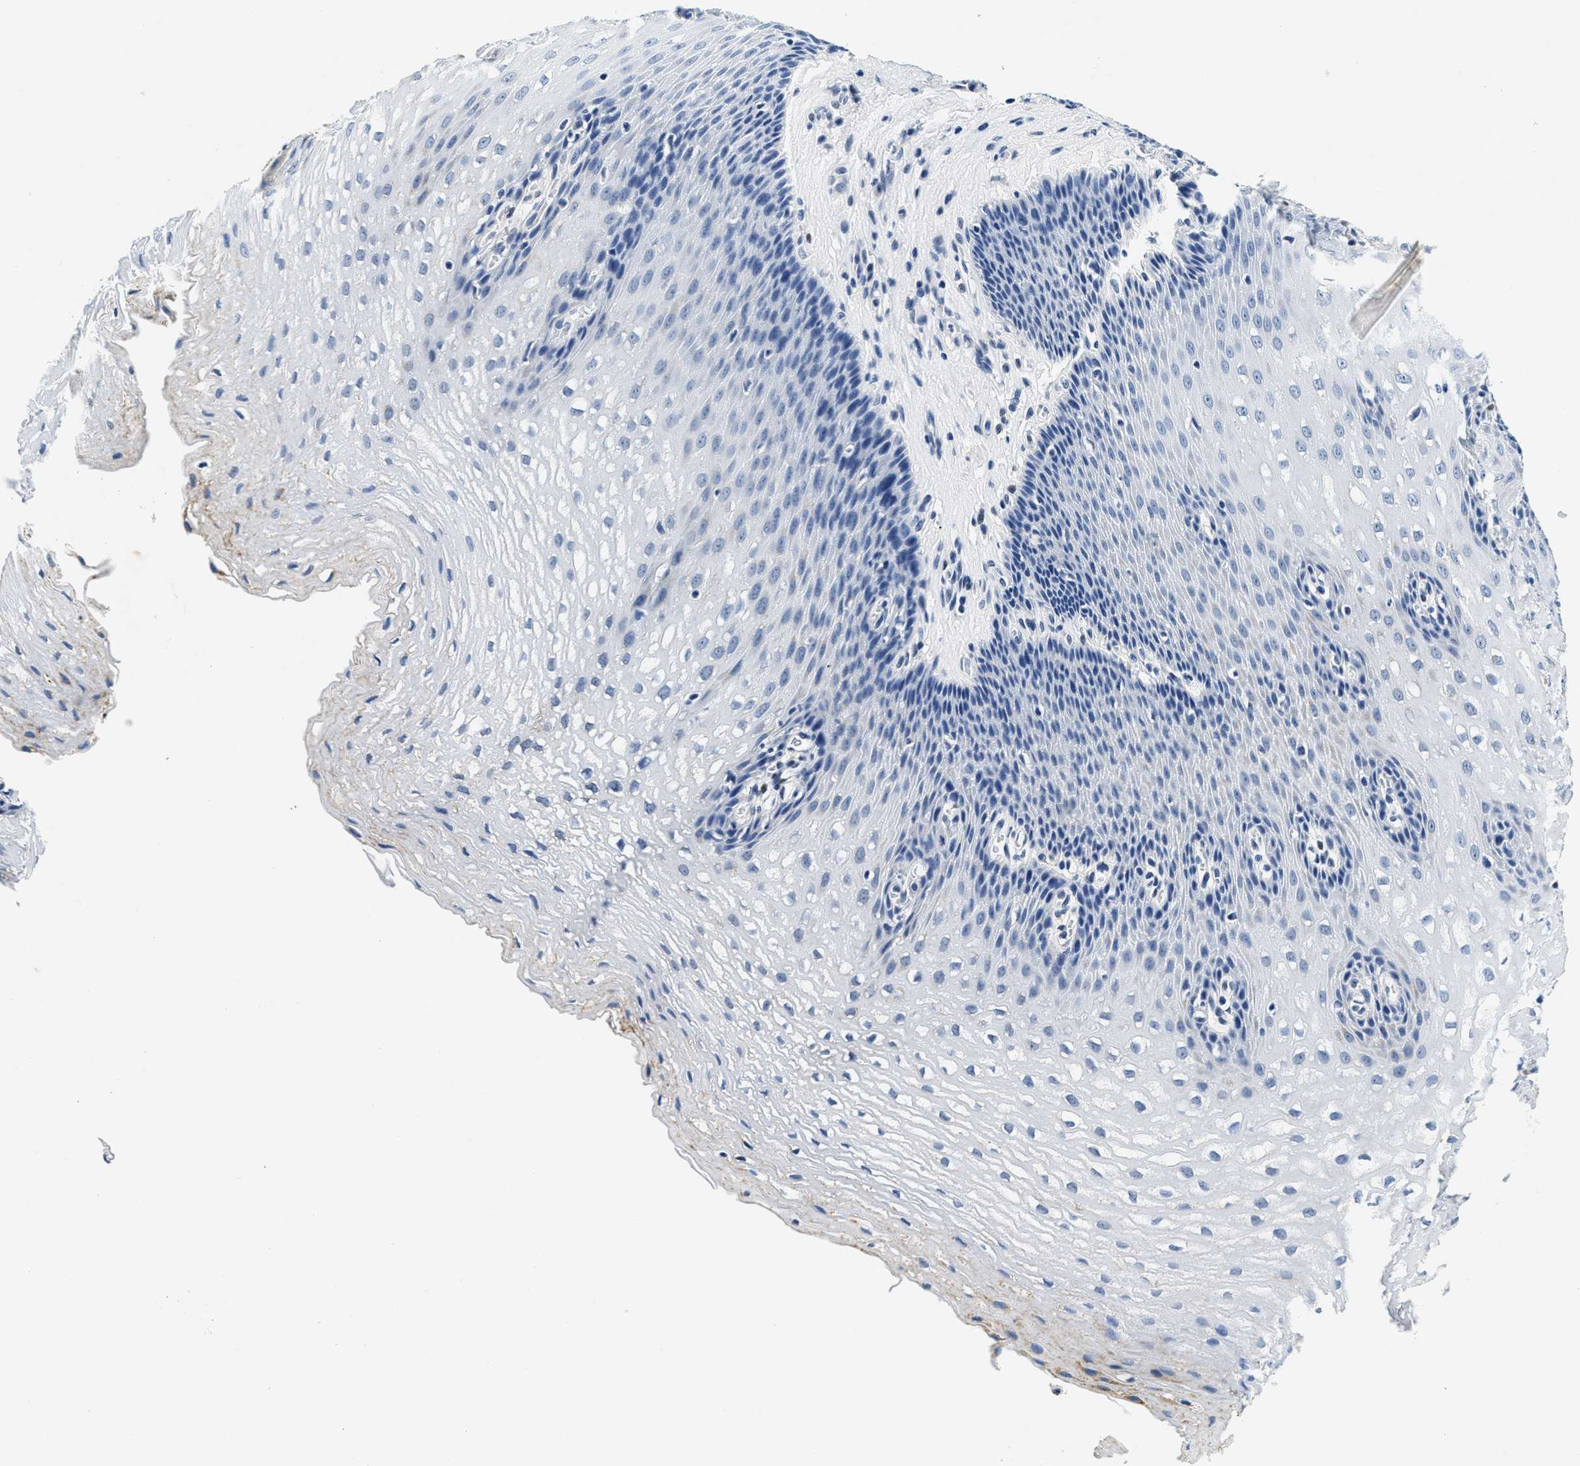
{"staining": {"intensity": "negative", "quantity": "none", "location": "none"}, "tissue": "esophagus", "cell_type": "Squamous epithelial cells", "image_type": "normal", "snomed": [{"axis": "morphology", "description": "Normal tissue, NOS"}, {"axis": "topography", "description": "Esophagus"}], "caption": "High magnification brightfield microscopy of benign esophagus stained with DAB (3,3'-diaminobenzidine) (brown) and counterstained with hematoxylin (blue): squamous epithelial cells show no significant staining.", "gene": "HS3ST2", "patient": {"sex": "male", "age": 48}}